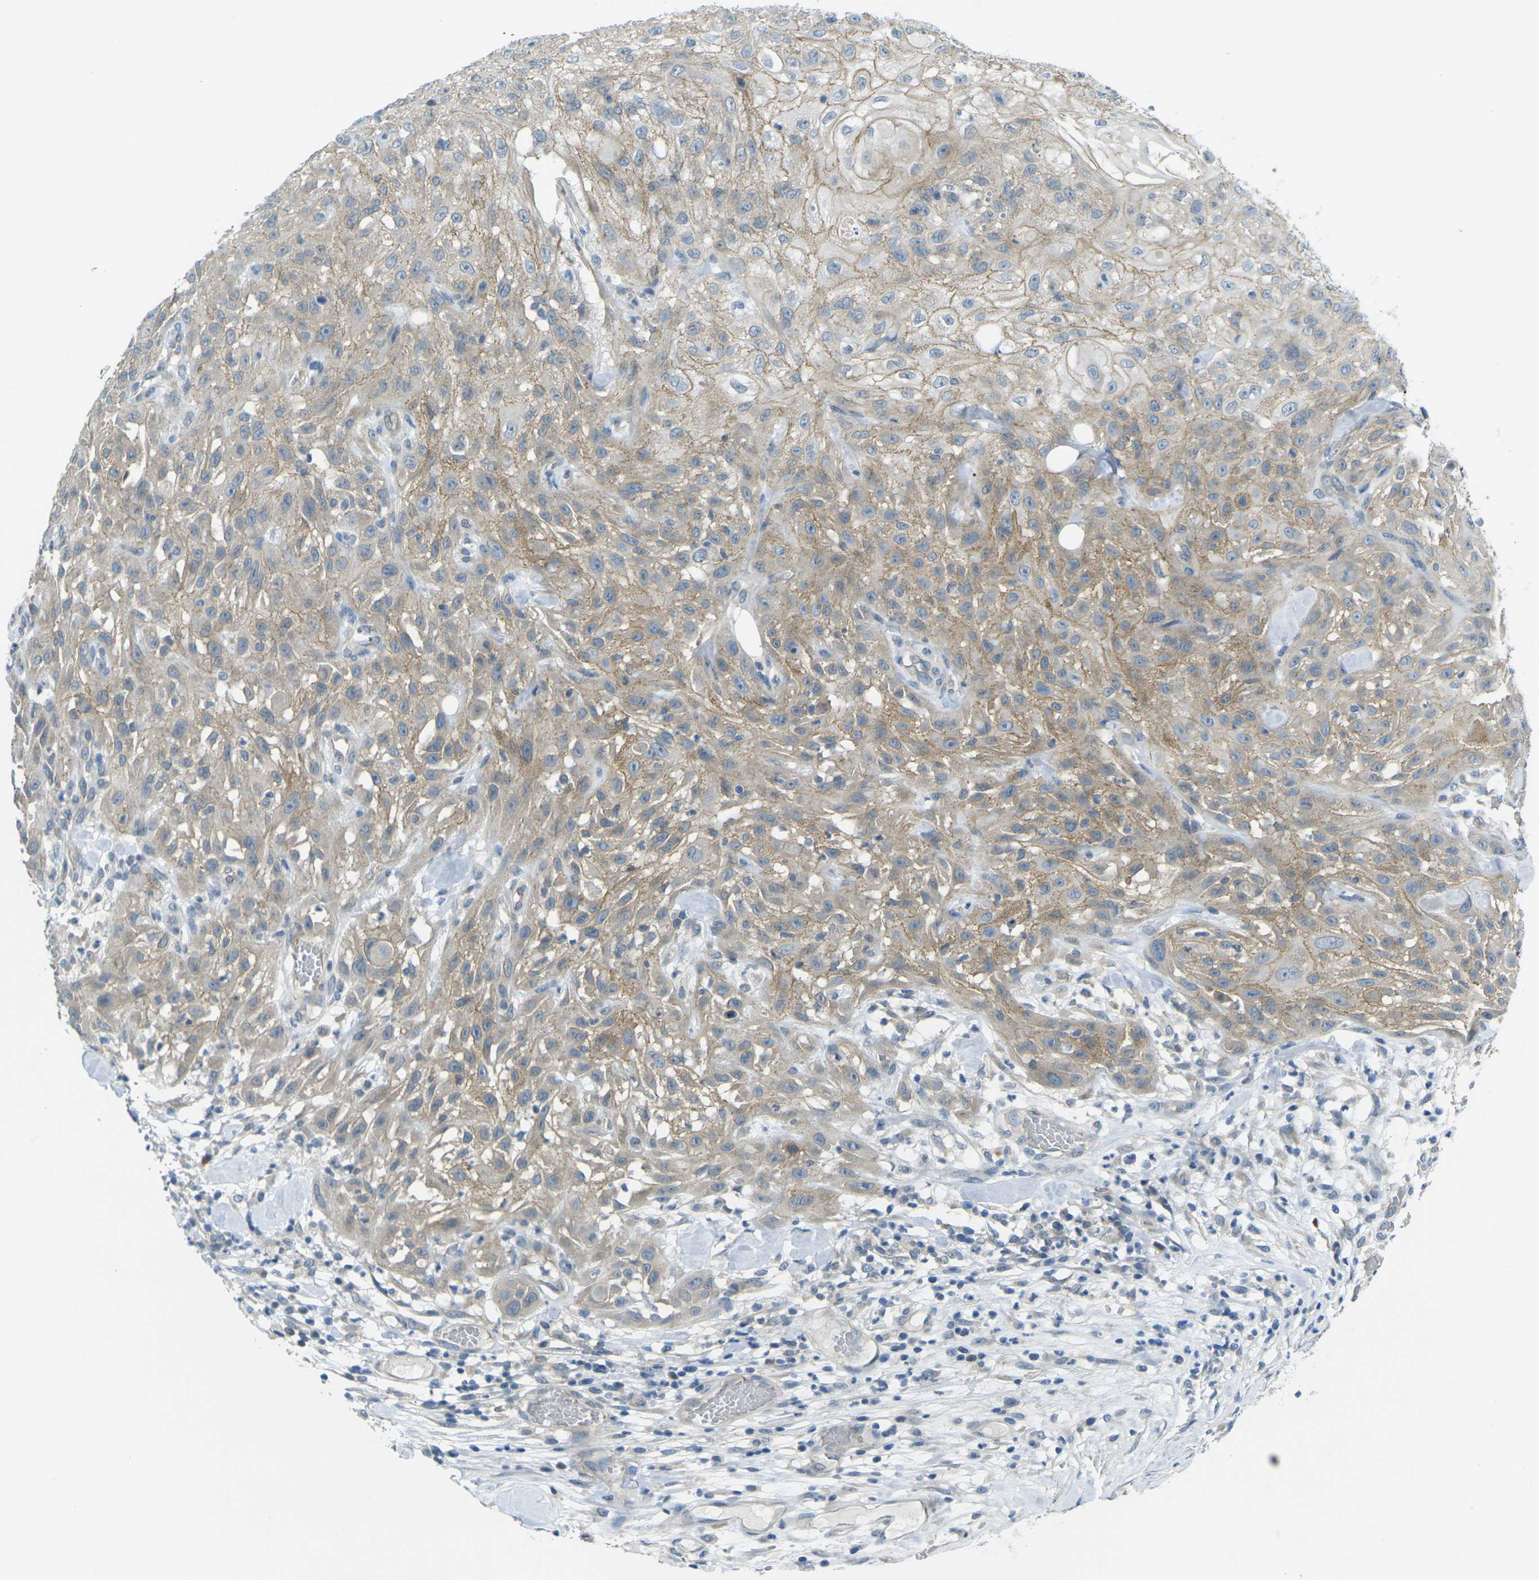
{"staining": {"intensity": "weak", "quantity": "25%-75%", "location": "cytoplasmic/membranous"}, "tissue": "skin cancer", "cell_type": "Tumor cells", "image_type": "cancer", "snomed": [{"axis": "morphology", "description": "Squamous cell carcinoma, NOS"}, {"axis": "topography", "description": "Skin"}], "caption": "The immunohistochemical stain highlights weak cytoplasmic/membranous expression in tumor cells of squamous cell carcinoma (skin) tissue. The staining is performed using DAB brown chromogen to label protein expression. The nuclei are counter-stained blue using hematoxylin.", "gene": "RHBDD1", "patient": {"sex": "male", "age": 75}}